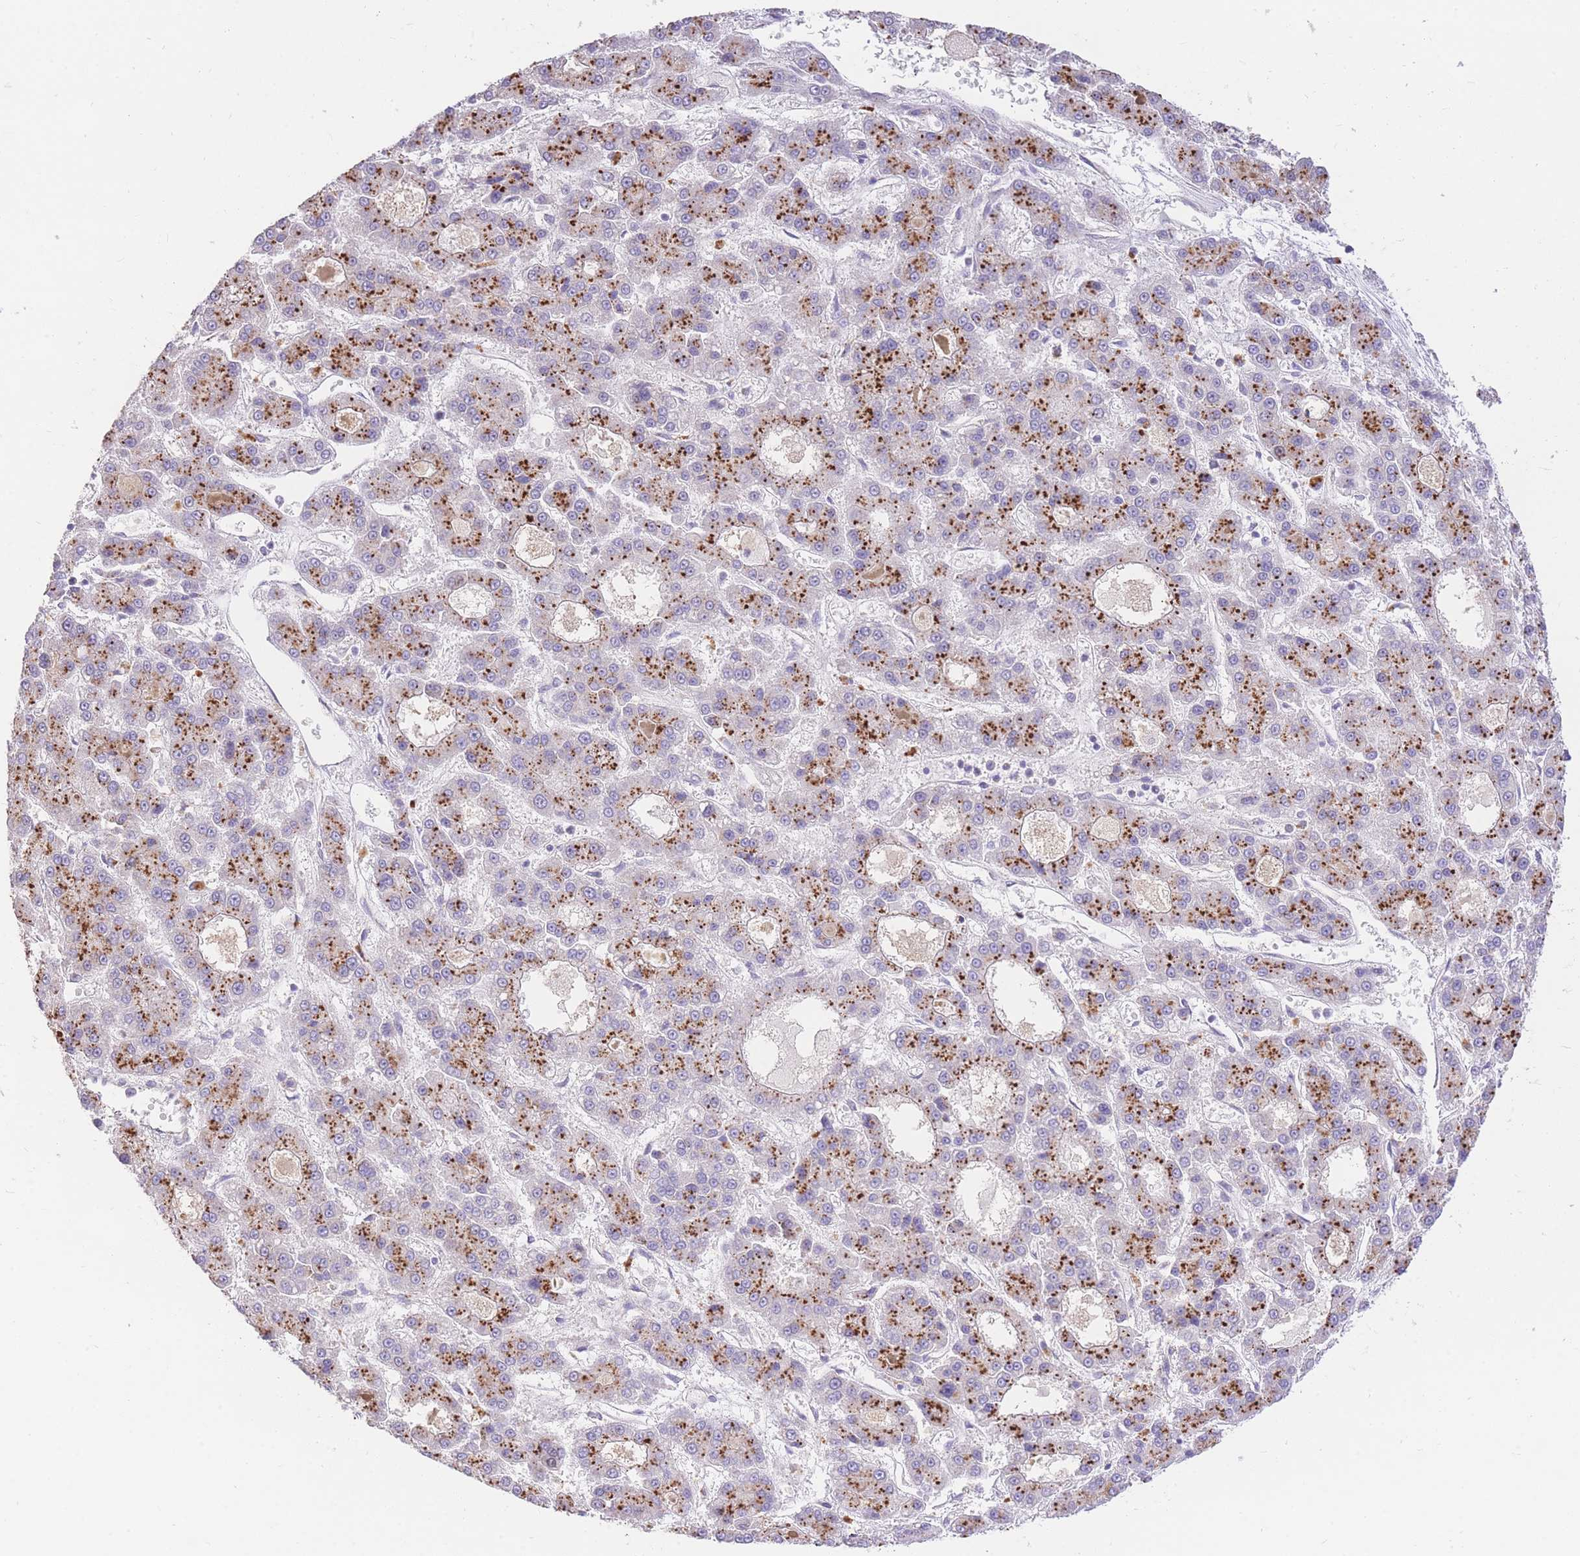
{"staining": {"intensity": "moderate", "quantity": "25%-75%", "location": "cytoplasmic/membranous"}, "tissue": "liver cancer", "cell_type": "Tumor cells", "image_type": "cancer", "snomed": [{"axis": "morphology", "description": "Carcinoma, Hepatocellular, NOS"}, {"axis": "topography", "description": "Liver"}], "caption": "Protein staining of liver hepatocellular carcinoma tissue shows moderate cytoplasmic/membranous staining in approximately 25%-75% of tumor cells. The staining was performed using DAB, with brown indicating positive protein expression. Nuclei are stained blue with hematoxylin.", "gene": "UBXN7", "patient": {"sex": "male", "age": 70}}